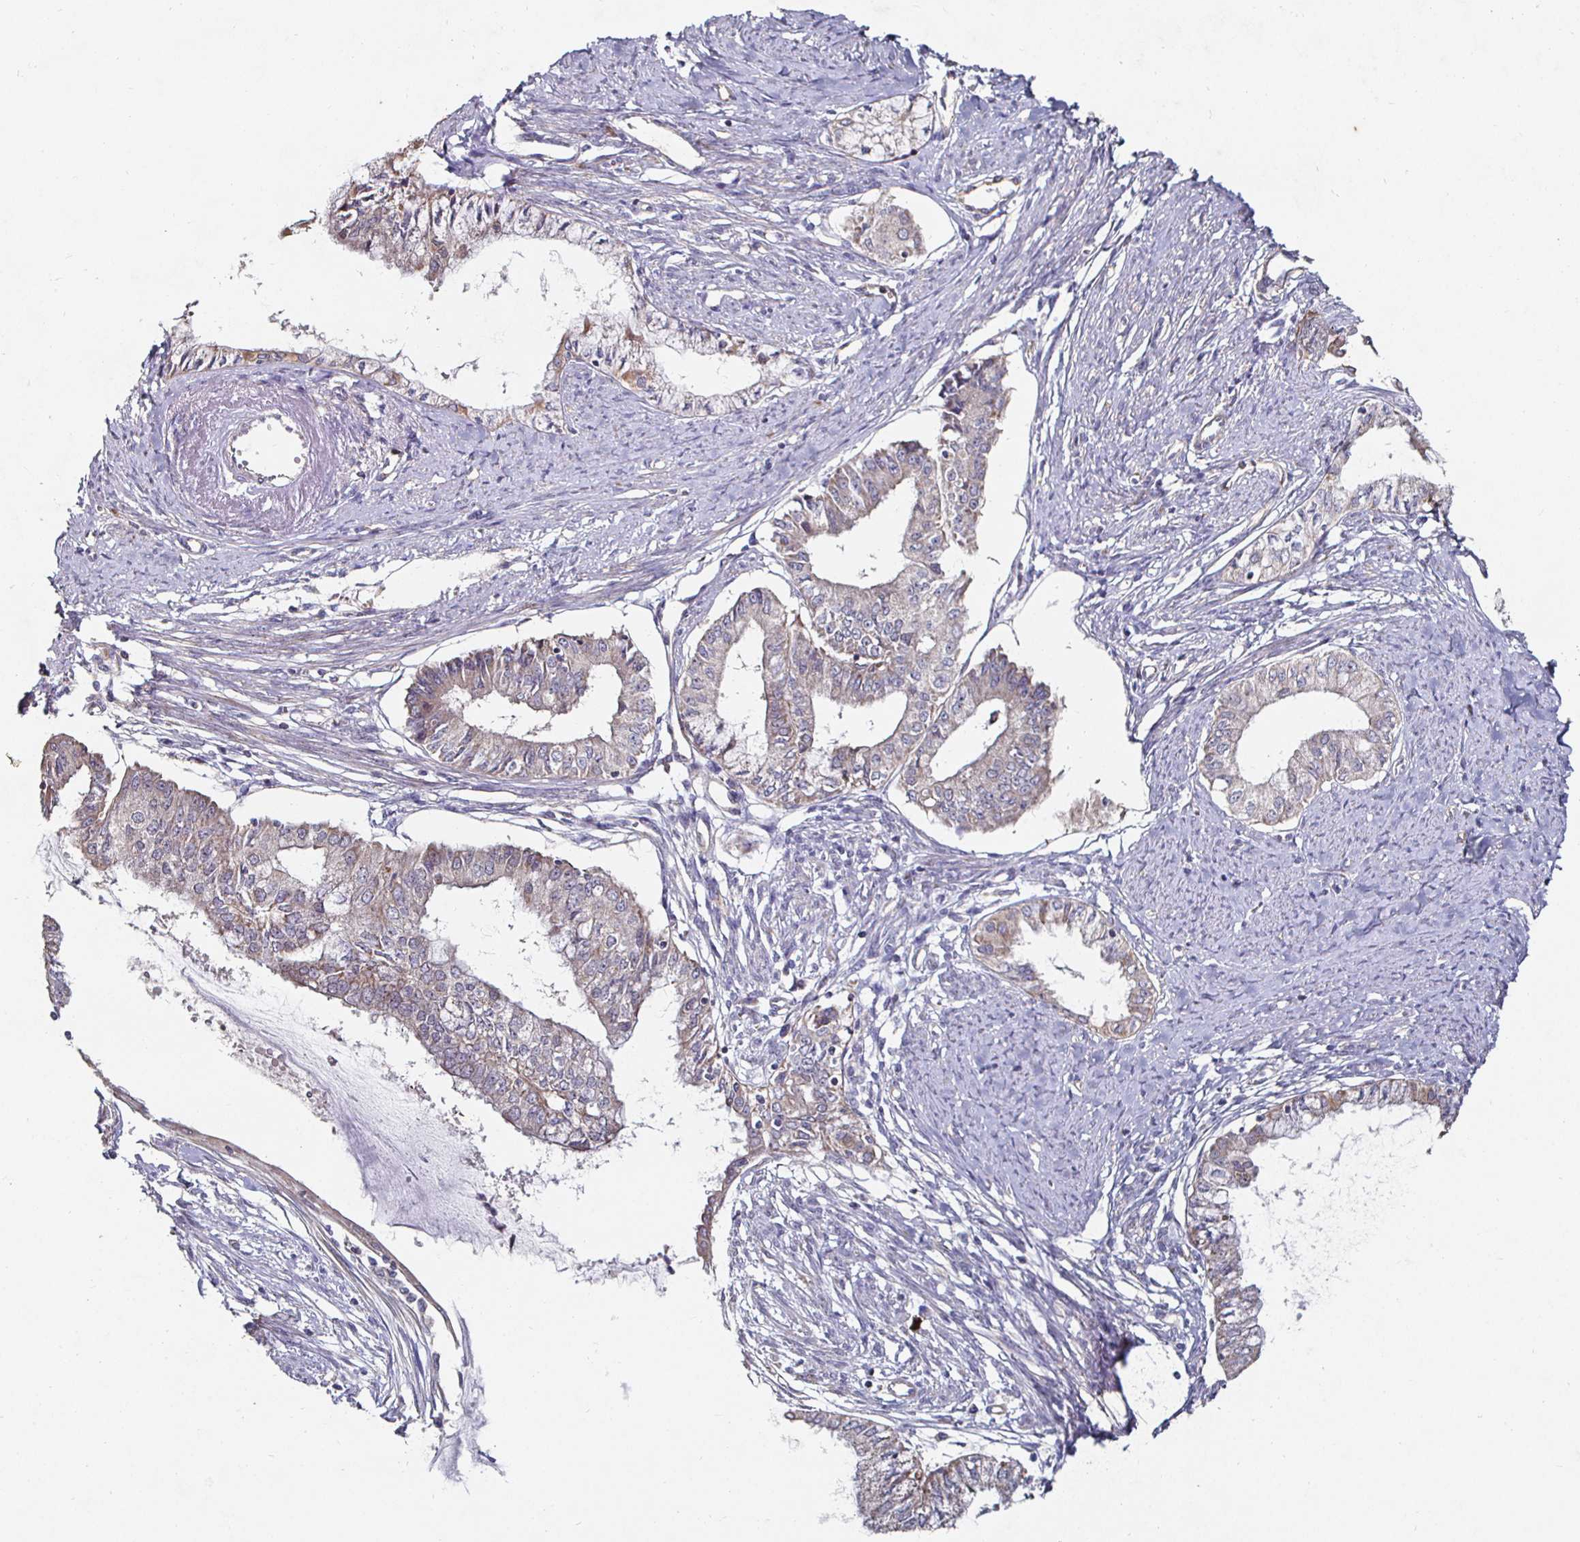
{"staining": {"intensity": "weak", "quantity": "25%-75%", "location": "cytoplasmic/membranous"}, "tissue": "endometrial cancer", "cell_type": "Tumor cells", "image_type": "cancer", "snomed": [{"axis": "morphology", "description": "Adenocarcinoma, NOS"}, {"axis": "topography", "description": "Endometrium"}], "caption": "The histopathology image displays a brown stain indicating the presence of a protein in the cytoplasmic/membranous of tumor cells in endometrial cancer. (Stains: DAB (3,3'-diaminobenzidine) in brown, nuclei in blue, Microscopy: brightfield microscopy at high magnification).", "gene": "NRSN1", "patient": {"sex": "female", "age": 76}}